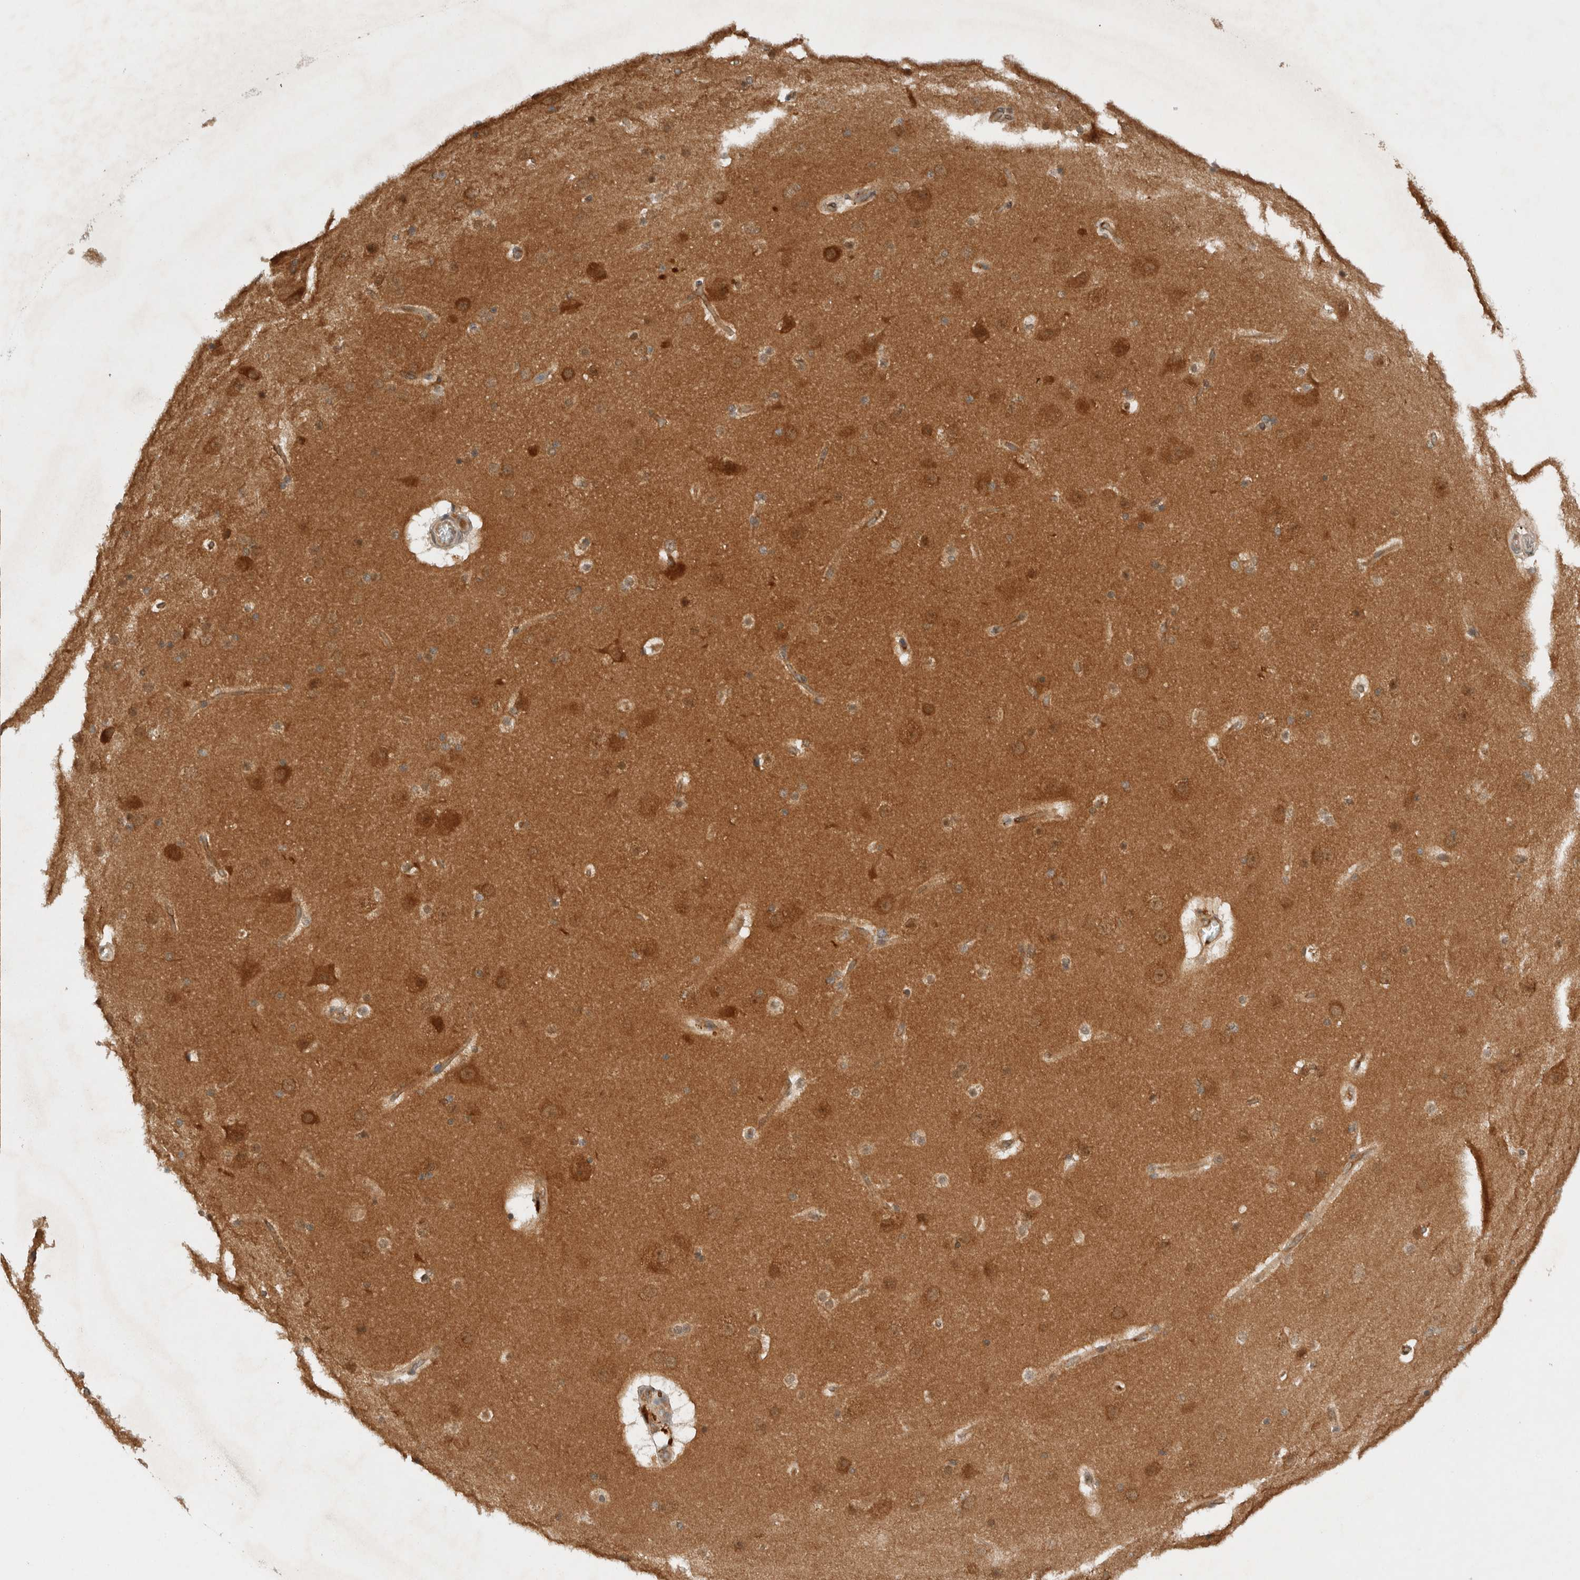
{"staining": {"intensity": "moderate", "quantity": ">75%", "location": "cytoplasmic/membranous"}, "tissue": "cerebral cortex", "cell_type": "Endothelial cells", "image_type": "normal", "snomed": [{"axis": "morphology", "description": "Normal tissue, NOS"}, {"axis": "topography", "description": "Cerebral cortex"}], "caption": "Cerebral cortex stained with DAB (3,3'-diaminobenzidine) IHC displays medium levels of moderate cytoplasmic/membranous staining in approximately >75% of endothelial cells.", "gene": "ARFGEF2", "patient": {"sex": "male", "age": 57}}